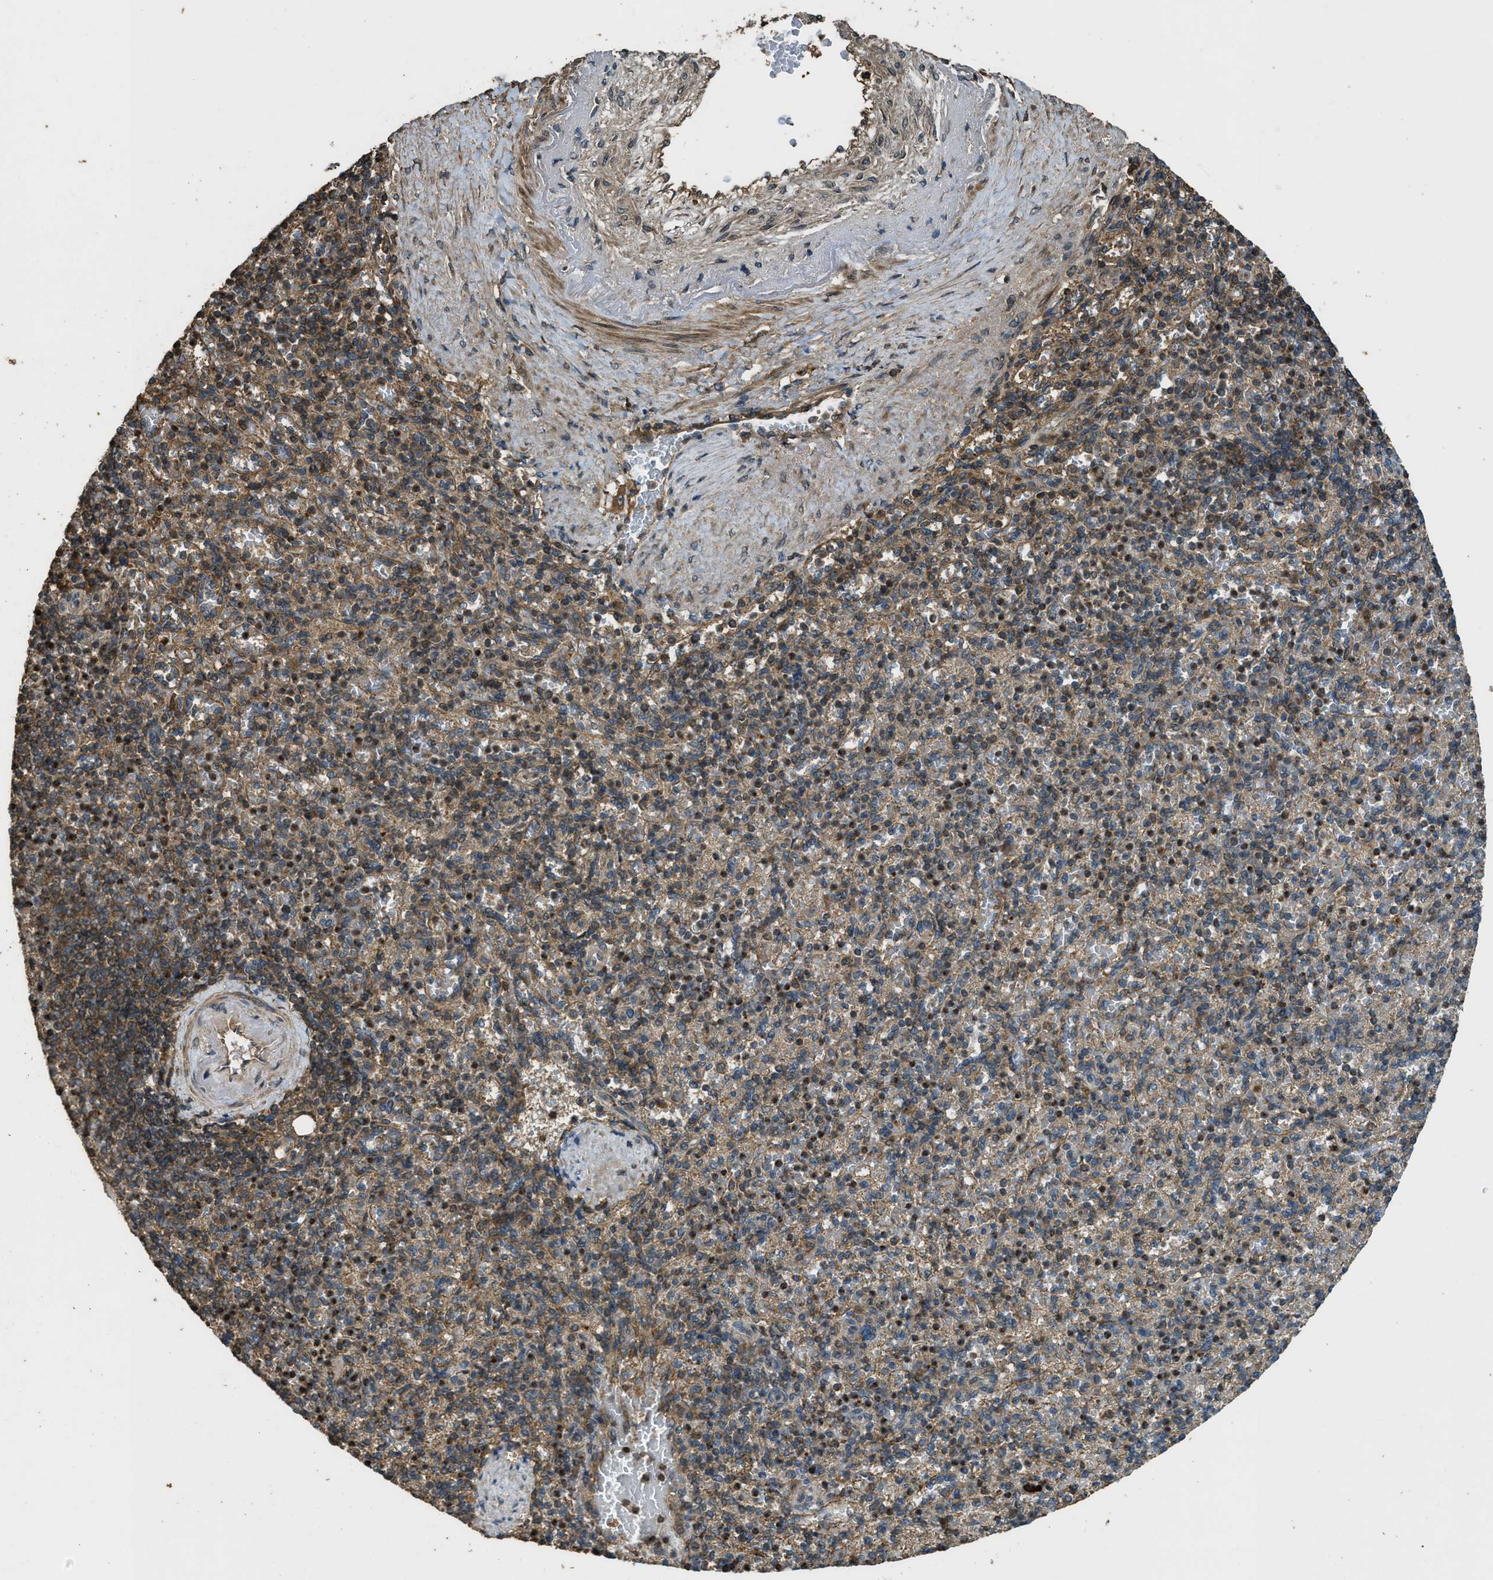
{"staining": {"intensity": "moderate", "quantity": ">75%", "location": "cytoplasmic/membranous"}, "tissue": "spleen", "cell_type": "Cells in red pulp", "image_type": "normal", "snomed": [{"axis": "morphology", "description": "Normal tissue, NOS"}, {"axis": "topography", "description": "Spleen"}], "caption": "Immunohistochemistry (IHC) histopathology image of unremarkable spleen: human spleen stained using immunohistochemistry shows medium levels of moderate protein expression localized specifically in the cytoplasmic/membranous of cells in red pulp, appearing as a cytoplasmic/membranous brown color.", "gene": "PPP6R3", "patient": {"sex": "female", "age": 74}}